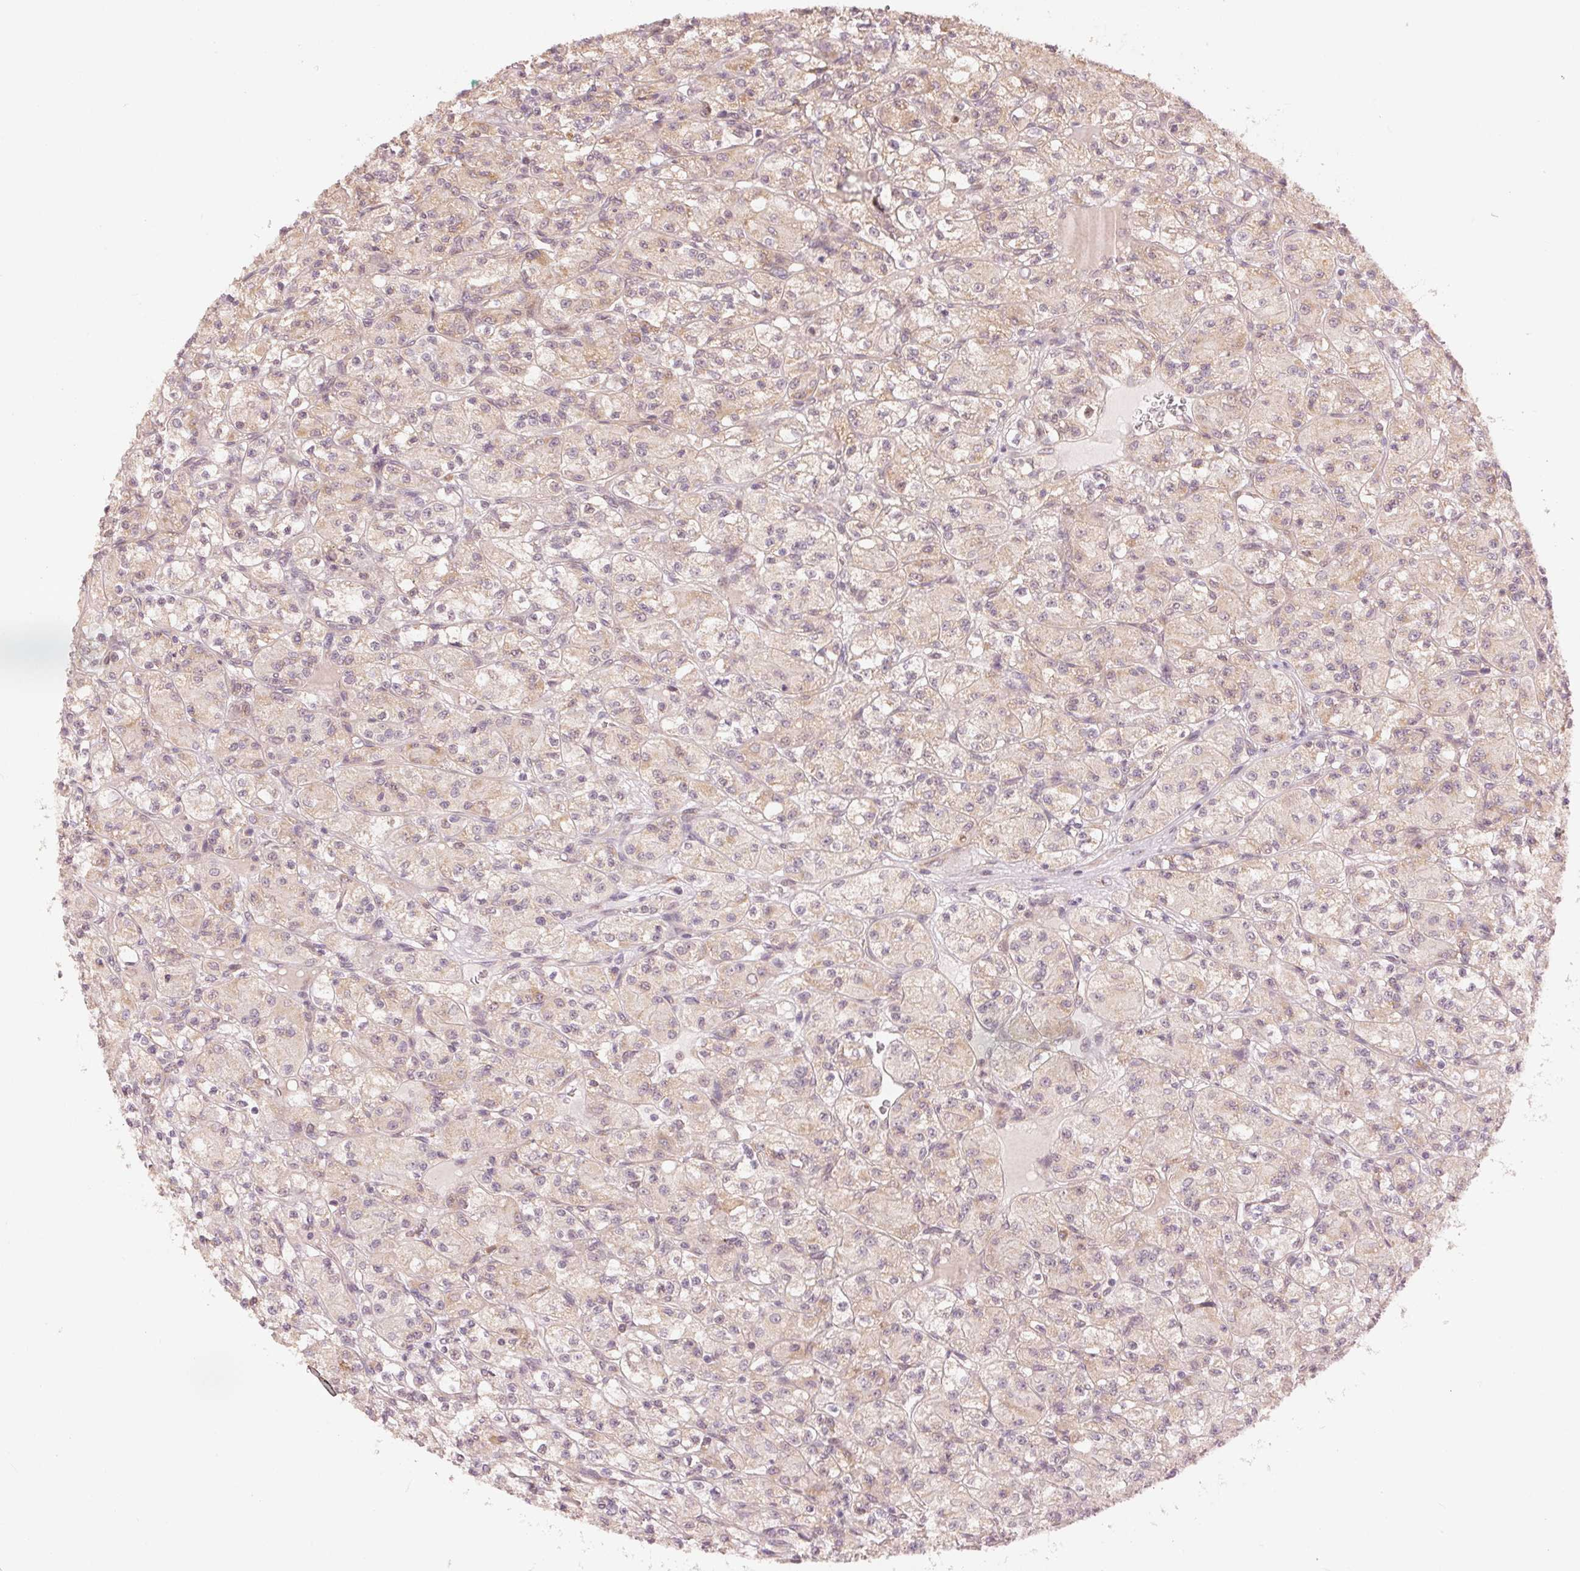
{"staining": {"intensity": "weak", "quantity": ">75%", "location": "cytoplasmic/membranous"}, "tissue": "renal cancer", "cell_type": "Tumor cells", "image_type": "cancer", "snomed": [{"axis": "morphology", "description": "Adenocarcinoma, NOS"}, {"axis": "topography", "description": "Kidney"}], "caption": "This is an image of immunohistochemistry (IHC) staining of adenocarcinoma (renal), which shows weak expression in the cytoplasmic/membranous of tumor cells.", "gene": "SLC20A1", "patient": {"sex": "female", "age": 70}}